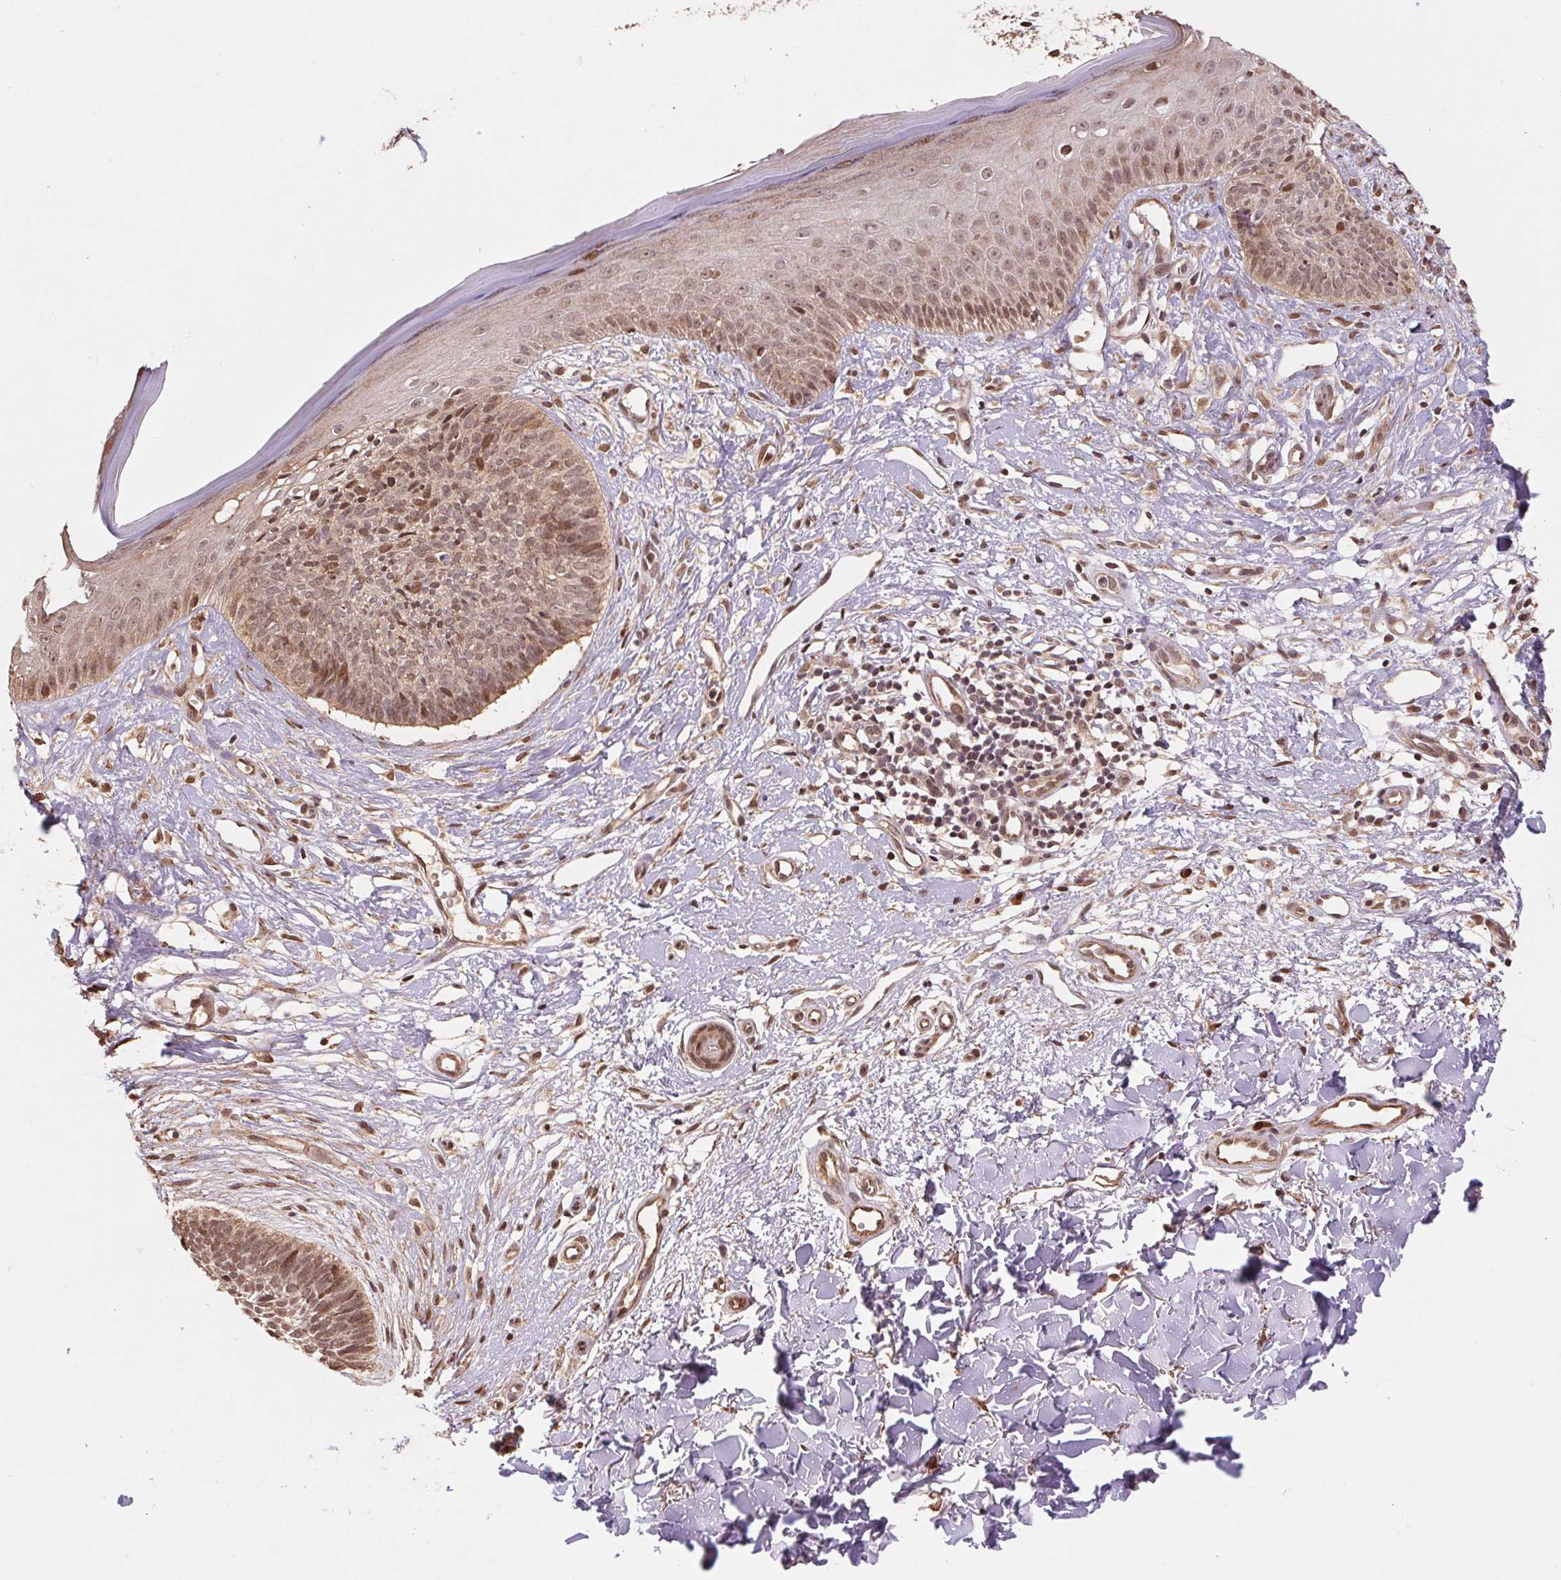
{"staining": {"intensity": "moderate", "quantity": "25%-75%", "location": "nuclear"}, "tissue": "skin cancer", "cell_type": "Tumor cells", "image_type": "cancer", "snomed": [{"axis": "morphology", "description": "Basal cell carcinoma"}, {"axis": "topography", "description": "Skin"}], "caption": "DAB (3,3'-diaminobenzidine) immunohistochemical staining of basal cell carcinoma (skin) displays moderate nuclear protein staining in approximately 25%-75% of tumor cells.", "gene": "CUTA", "patient": {"sex": "male", "age": 51}}